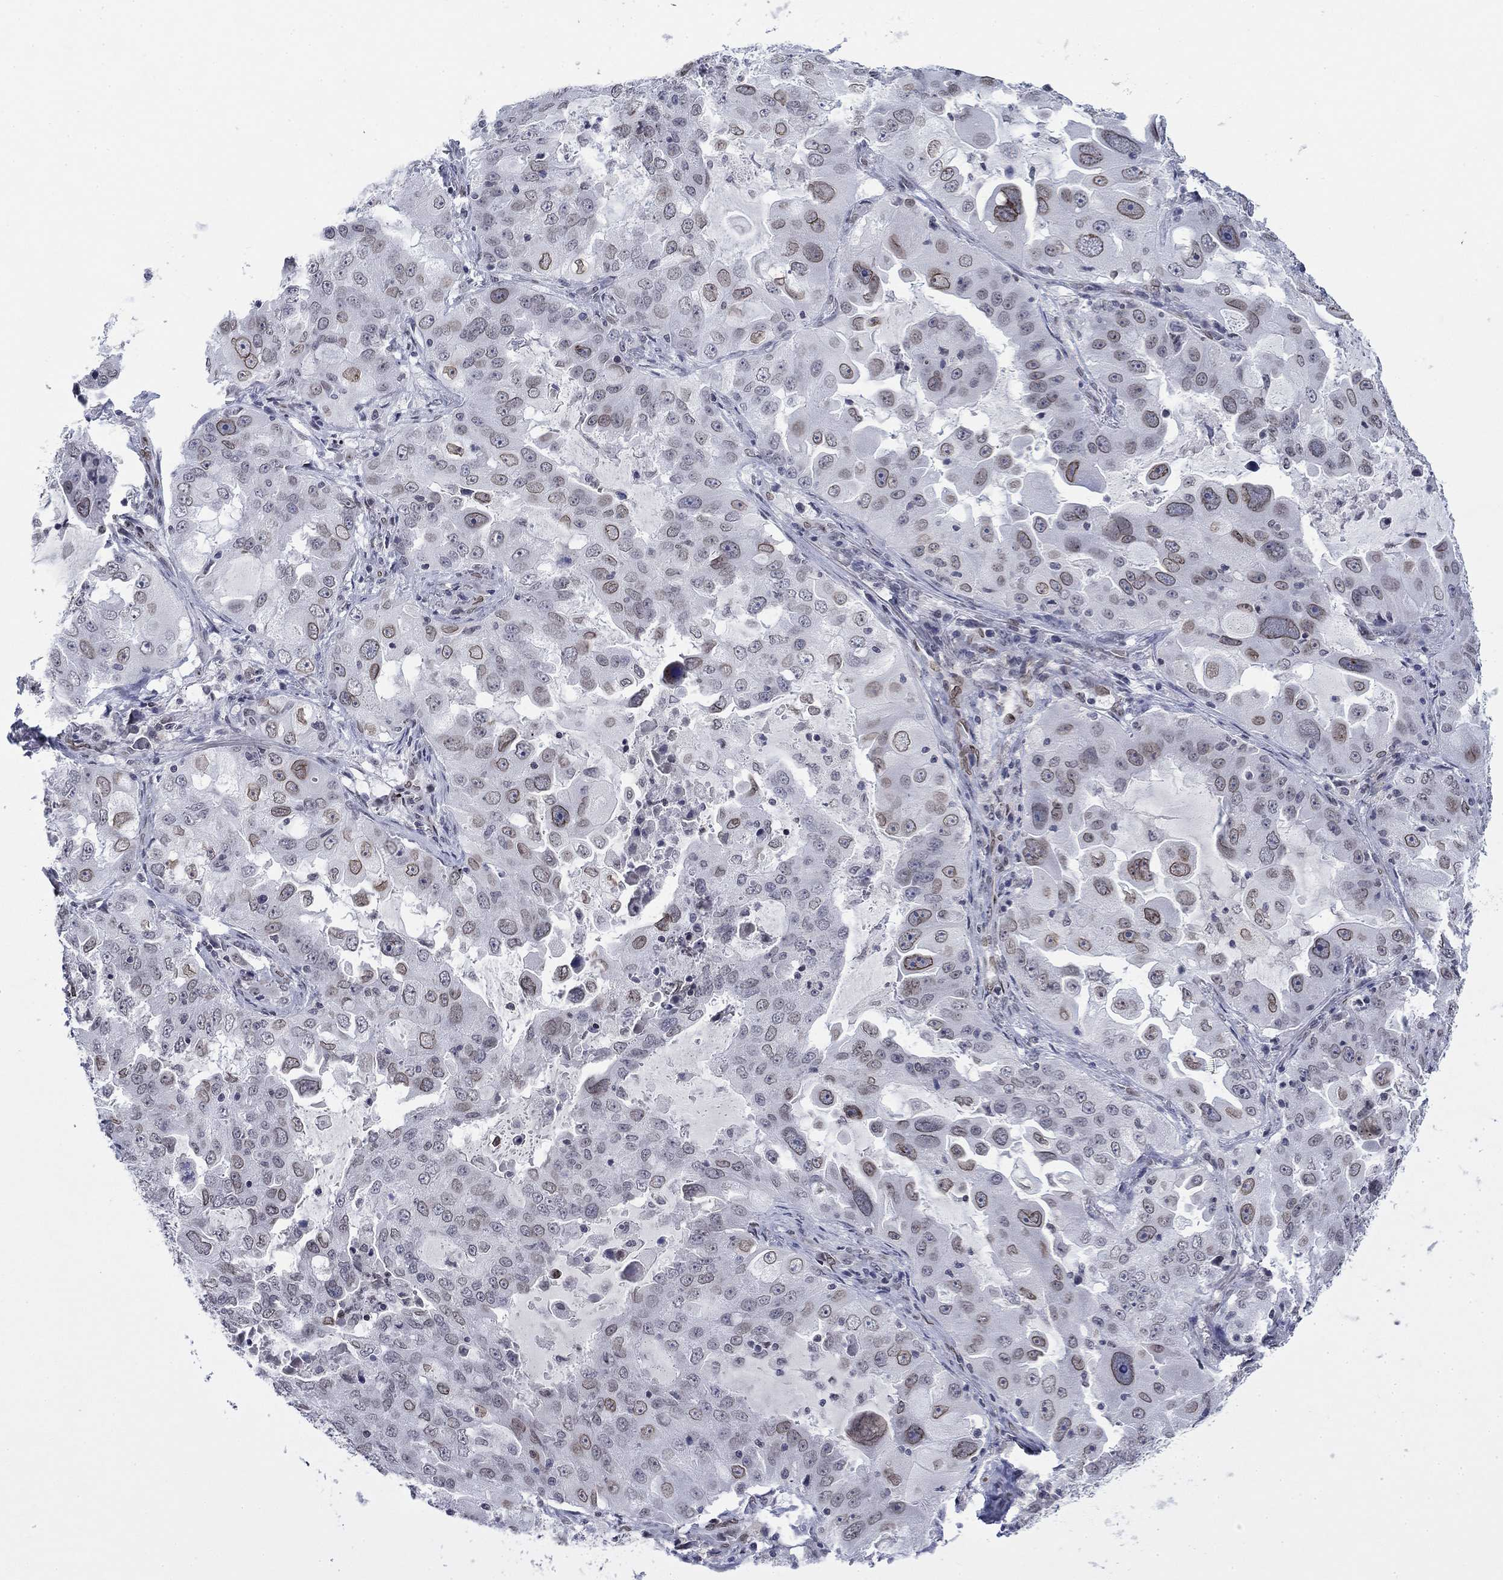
{"staining": {"intensity": "strong", "quantity": "<25%", "location": "cytoplasmic/membranous,nuclear"}, "tissue": "lung cancer", "cell_type": "Tumor cells", "image_type": "cancer", "snomed": [{"axis": "morphology", "description": "Adenocarcinoma, NOS"}, {"axis": "topography", "description": "Lung"}], "caption": "This is a photomicrograph of IHC staining of lung cancer, which shows strong positivity in the cytoplasmic/membranous and nuclear of tumor cells.", "gene": "TOR1AIP1", "patient": {"sex": "female", "age": 61}}